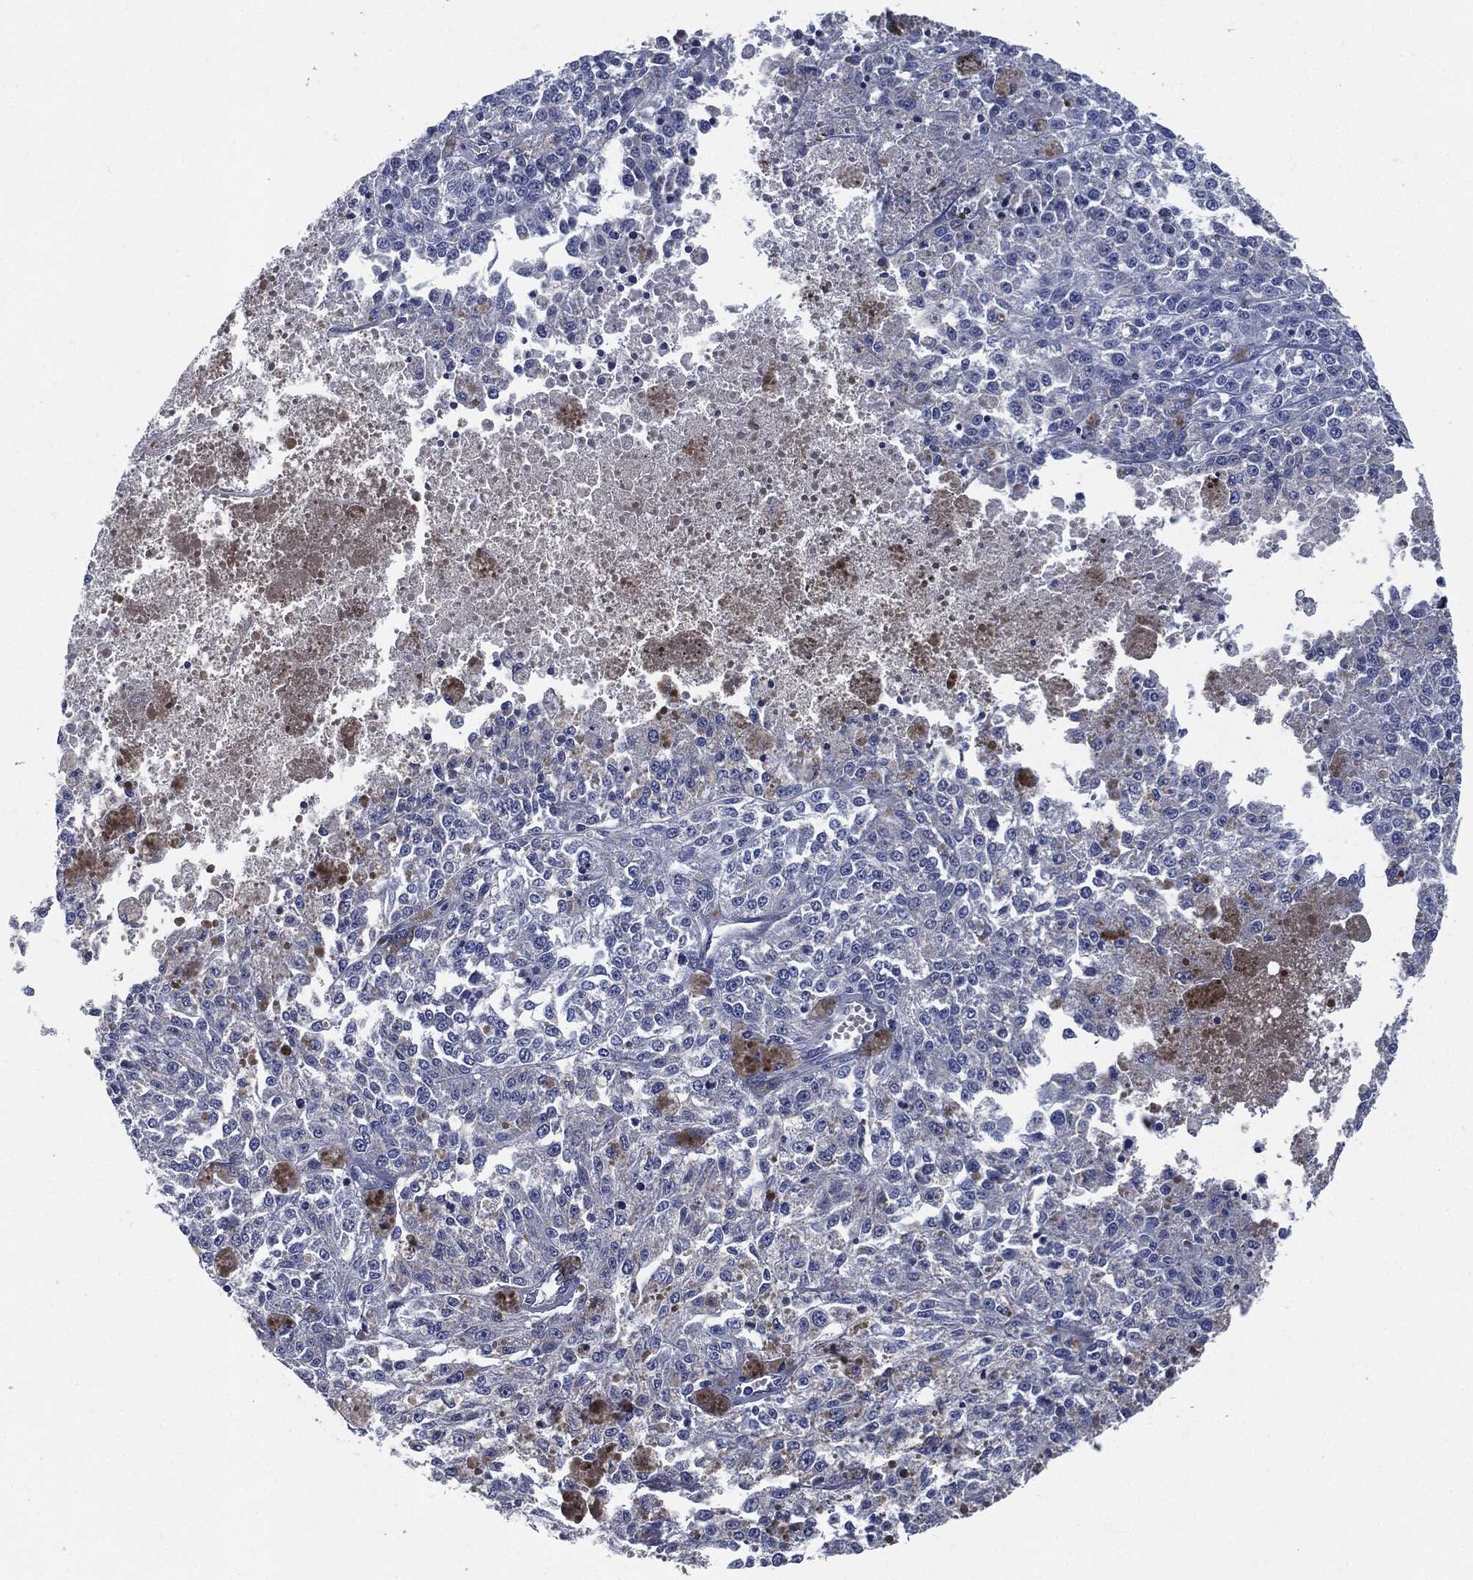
{"staining": {"intensity": "negative", "quantity": "none", "location": "none"}, "tissue": "melanoma", "cell_type": "Tumor cells", "image_type": "cancer", "snomed": [{"axis": "morphology", "description": "Malignant melanoma, Metastatic site"}, {"axis": "topography", "description": "Lymph node"}], "caption": "Immunohistochemical staining of human melanoma demonstrates no significant expression in tumor cells.", "gene": "CD27", "patient": {"sex": "female", "age": 64}}